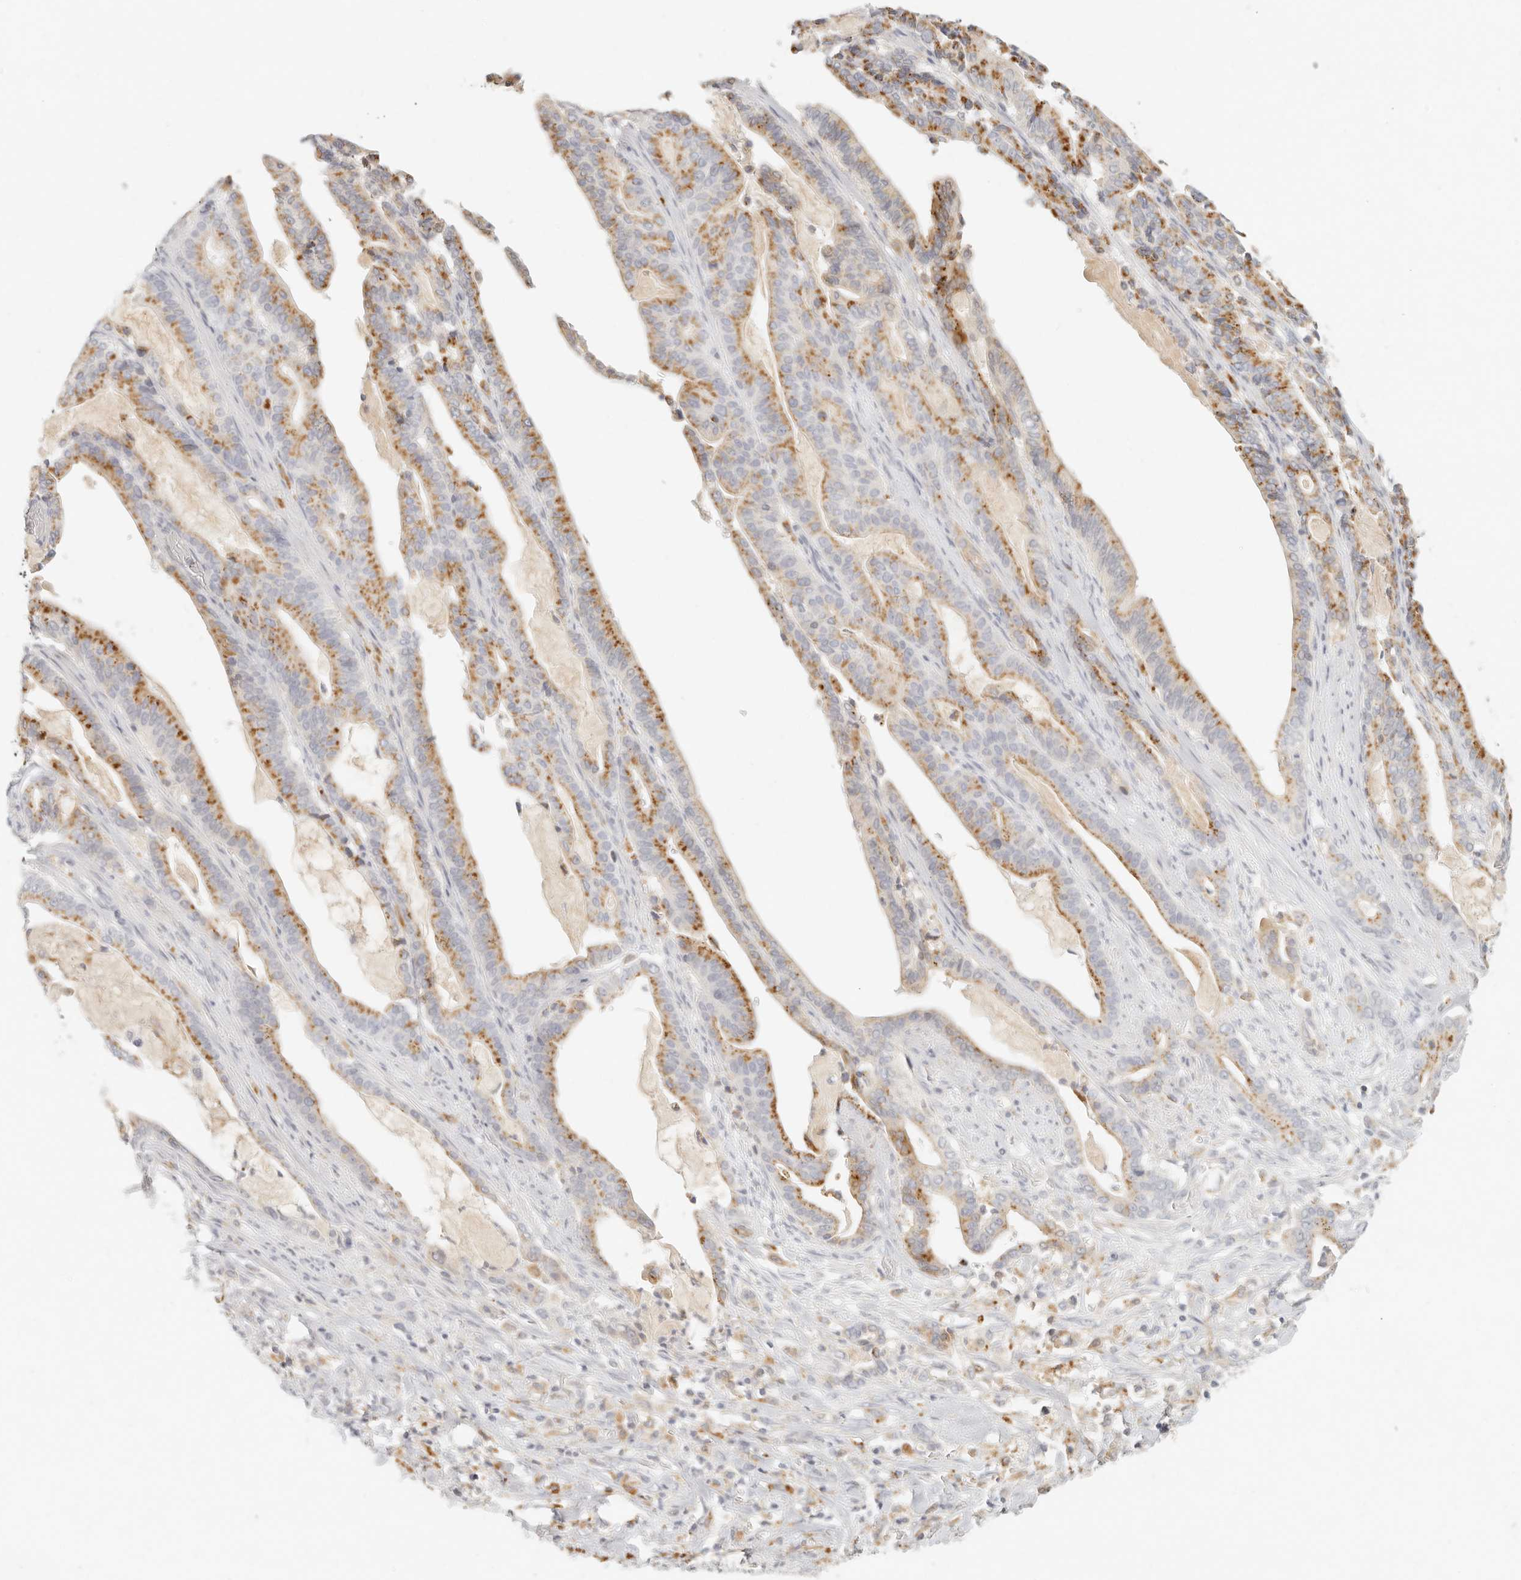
{"staining": {"intensity": "moderate", "quantity": ">75%", "location": "cytoplasmic/membranous"}, "tissue": "pancreatic cancer", "cell_type": "Tumor cells", "image_type": "cancer", "snomed": [{"axis": "morphology", "description": "Adenocarcinoma, NOS"}, {"axis": "topography", "description": "Pancreas"}], "caption": "A high-resolution histopathology image shows immunohistochemistry staining of pancreatic cancer (adenocarcinoma), which exhibits moderate cytoplasmic/membranous expression in approximately >75% of tumor cells.", "gene": "RNASET2", "patient": {"sex": "male", "age": 63}}